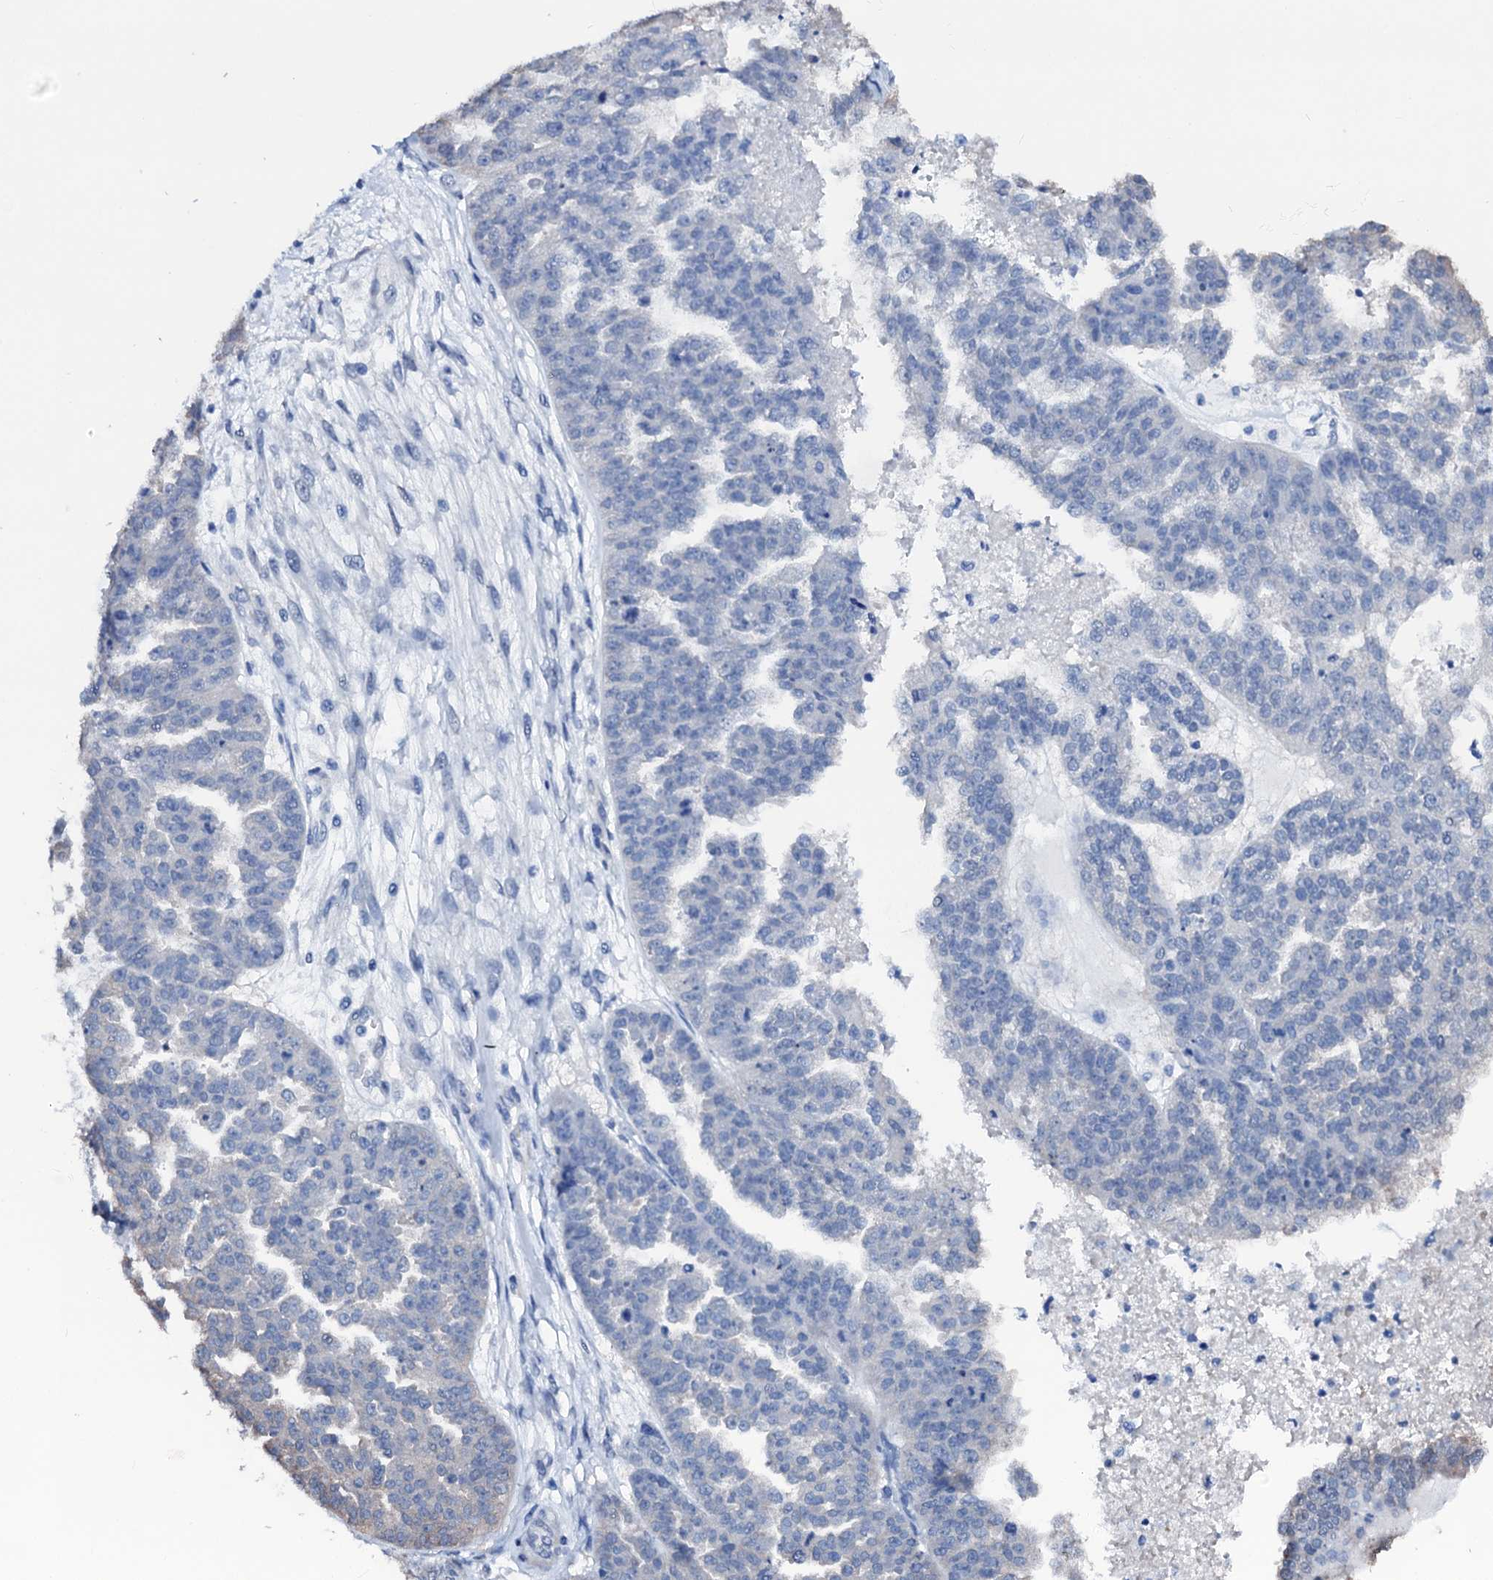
{"staining": {"intensity": "negative", "quantity": "none", "location": "none"}, "tissue": "ovarian cancer", "cell_type": "Tumor cells", "image_type": "cancer", "snomed": [{"axis": "morphology", "description": "Cystadenocarcinoma, serous, NOS"}, {"axis": "topography", "description": "Ovary"}], "caption": "Tumor cells are negative for protein expression in human ovarian serous cystadenocarcinoma. (IHC, brightfield microscopy, high magnification).", "gene": "CSN2", "patient": {"sex": "female", "age": 58}}